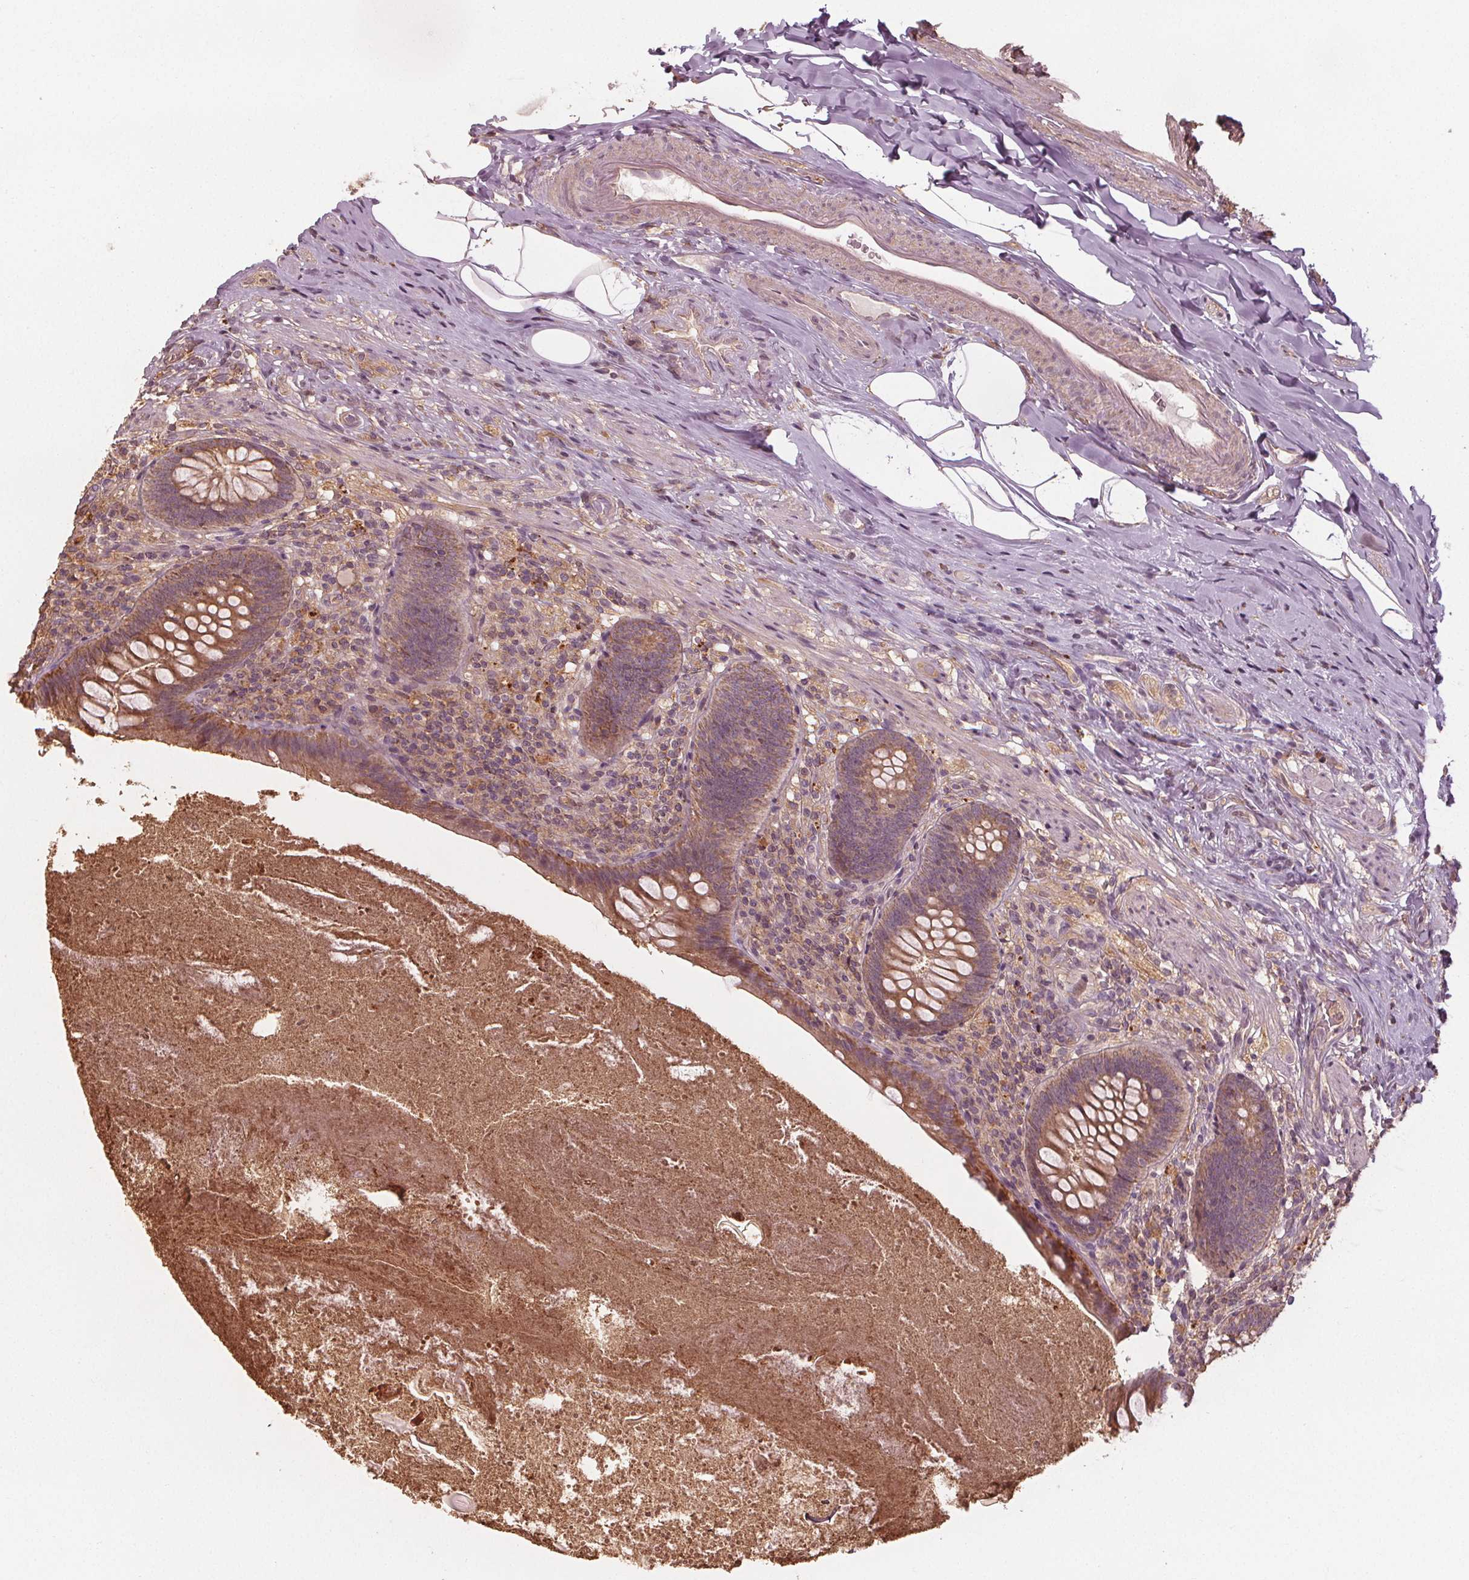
{"staining": {"intensity": "moderate", "quantity": ">75%", "location": "cytoplasmic/membranous"}, "tissue": "appendix", "cell_type": "Glandular cells", "image_type": "normal", "snomed": [{"axis": "morphology", "description": "Normal tissue, NOS"}, {"axis": "topography", "description": "Appendix"}], "caption": "Protein staining by IHC shows moderate cytoplasmic/membranous staining in about >75% of glandular cells in unremarkable appendix. (IHC, brightfield microscopy, high magnification).", "gene": "GNB2", "patient": {"sex": "male", "age": 47}}